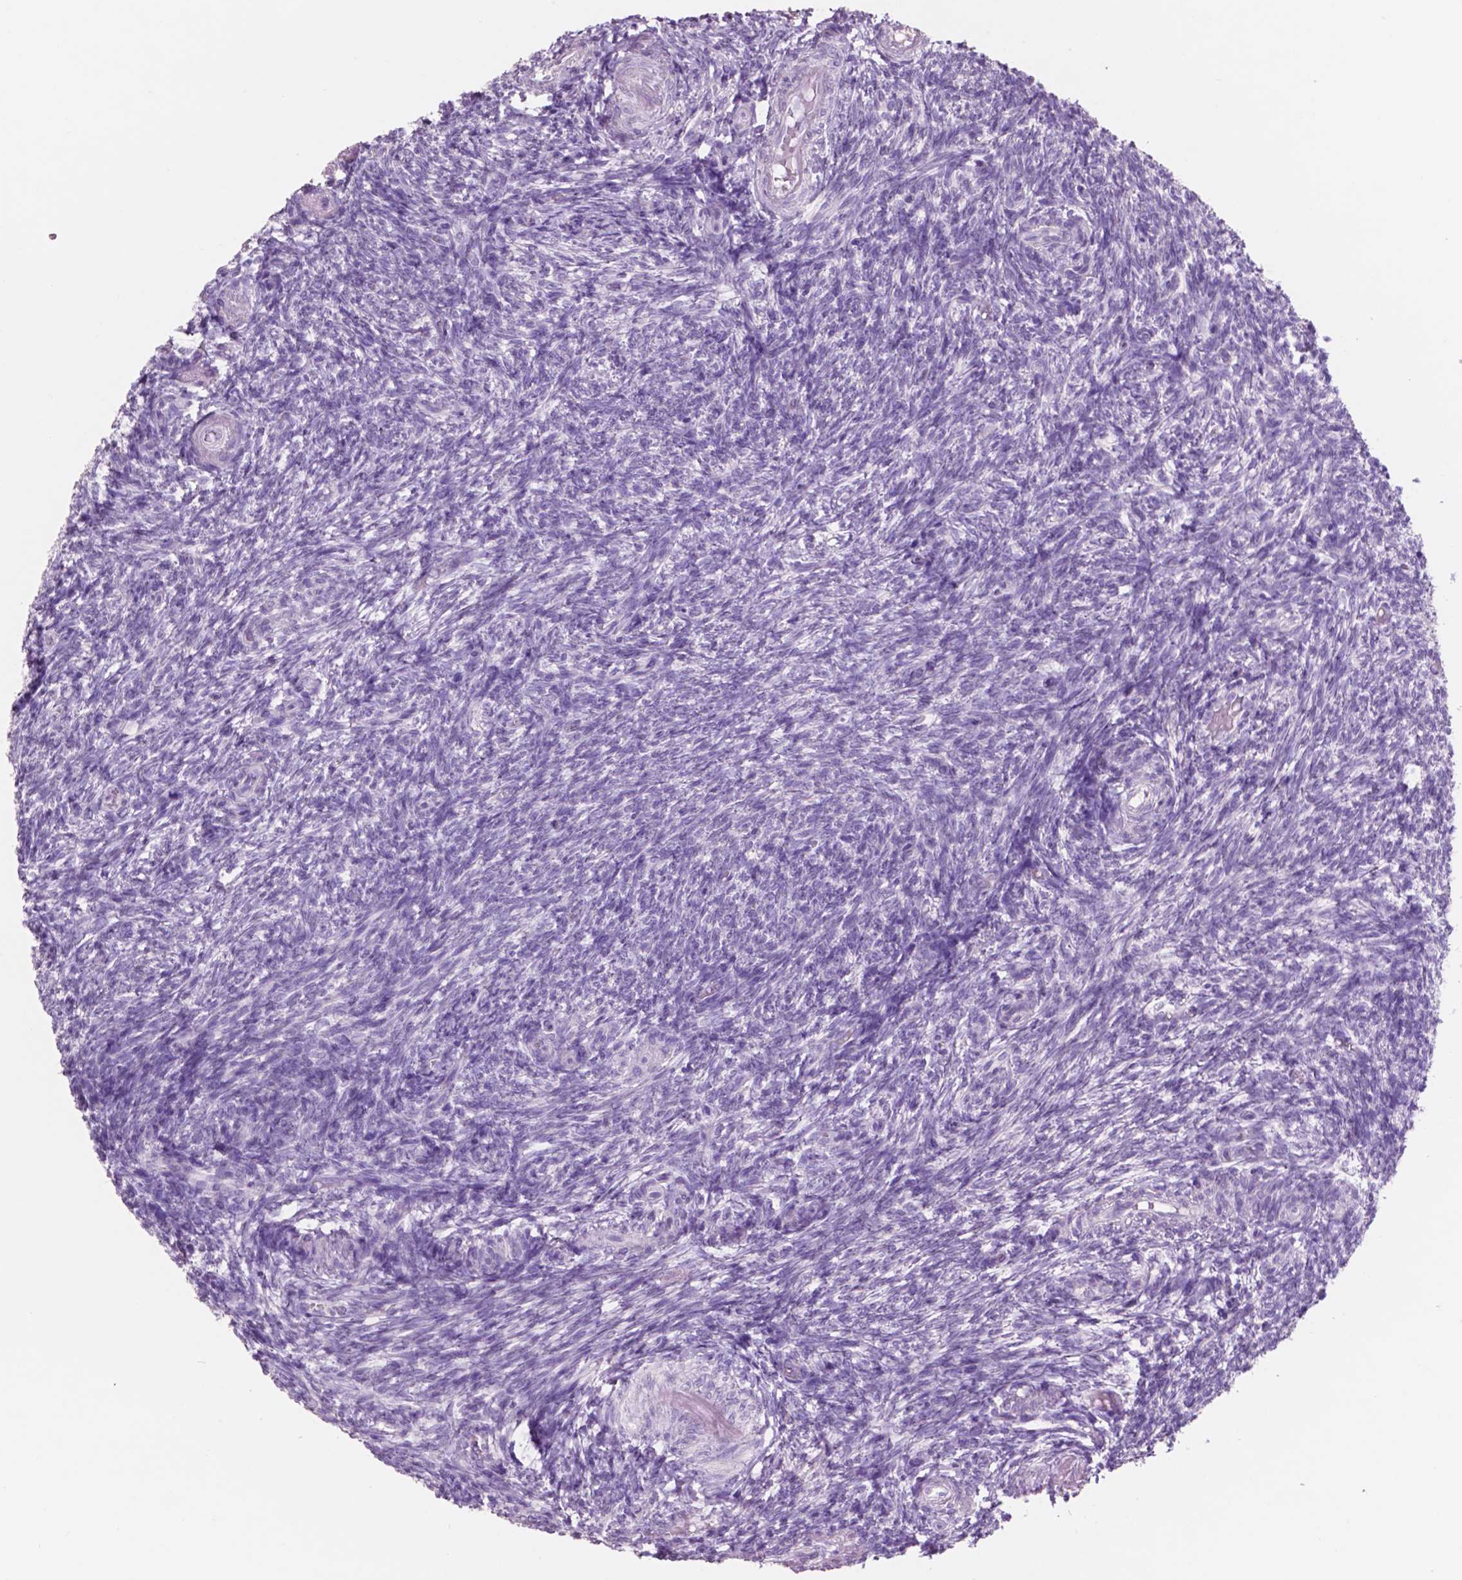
{"staining": {"intensity": "negative", "quantity": "none", "location": "none"}, "tissue": "ovary", "cell_type": "Follicle cells", "image_type": "normal", "snomed": [{"axis": "morphology", "description": "Normal tissue, NOS"}, {"axis": "topography", "description": "Ovary"}], "caption": "An IHC photomicrograph of unremarkable ovary is shown. There is no staining in follicle cells of ovary. (Stains: DAB (3,3'-diaminobenzidine) immunohistochemistry (IHC) with hematoxylin counter stain, Microscopy: brightfield microscopy at high magnification).", "gene": "IDO1", "patient": {"sex": "female", "age": 39}}